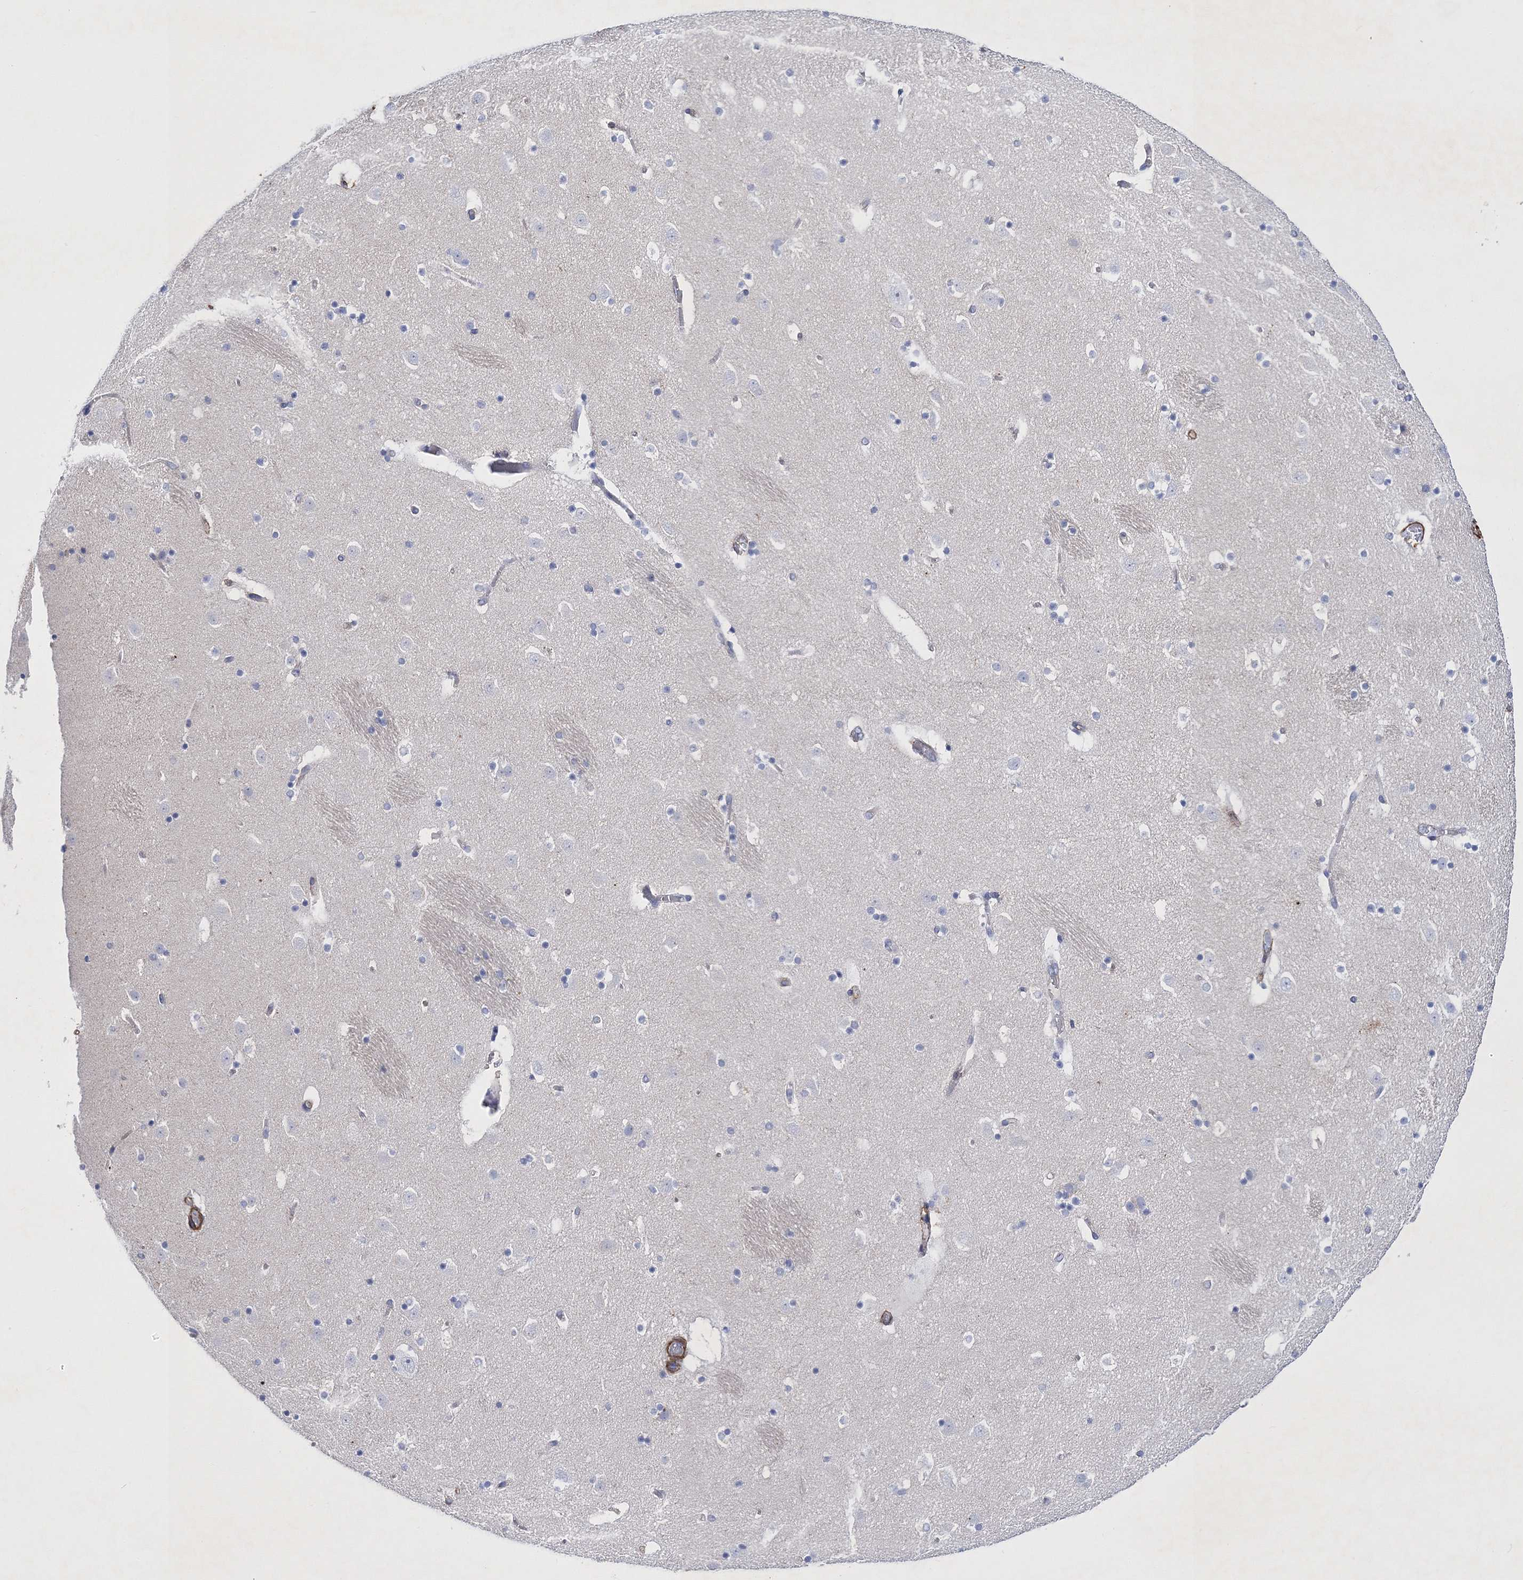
{"staining": {"intensity": "negative", "quantity": "none", "location": "none"}, "tissue": "caudate", "cell_type": "Glial cells", "image_type": "normal", "snomed": [{"axis": "morphology", "description": "Normal tissue, NOS"}, {"axis": "topography", "description": "Lateral ventricle wall"}], "caption": "High power microscopy histopathology image of an immunohistochemistry (IHC) micrograph of unremarkable caudate, revealing no significant expression in glial cells. The staining is performed using DAB brown chromogen with nuclei counter-stained in using hematoxylin.", "gene": "RTN2", "patient": {"sex": "male", "age": 45}}